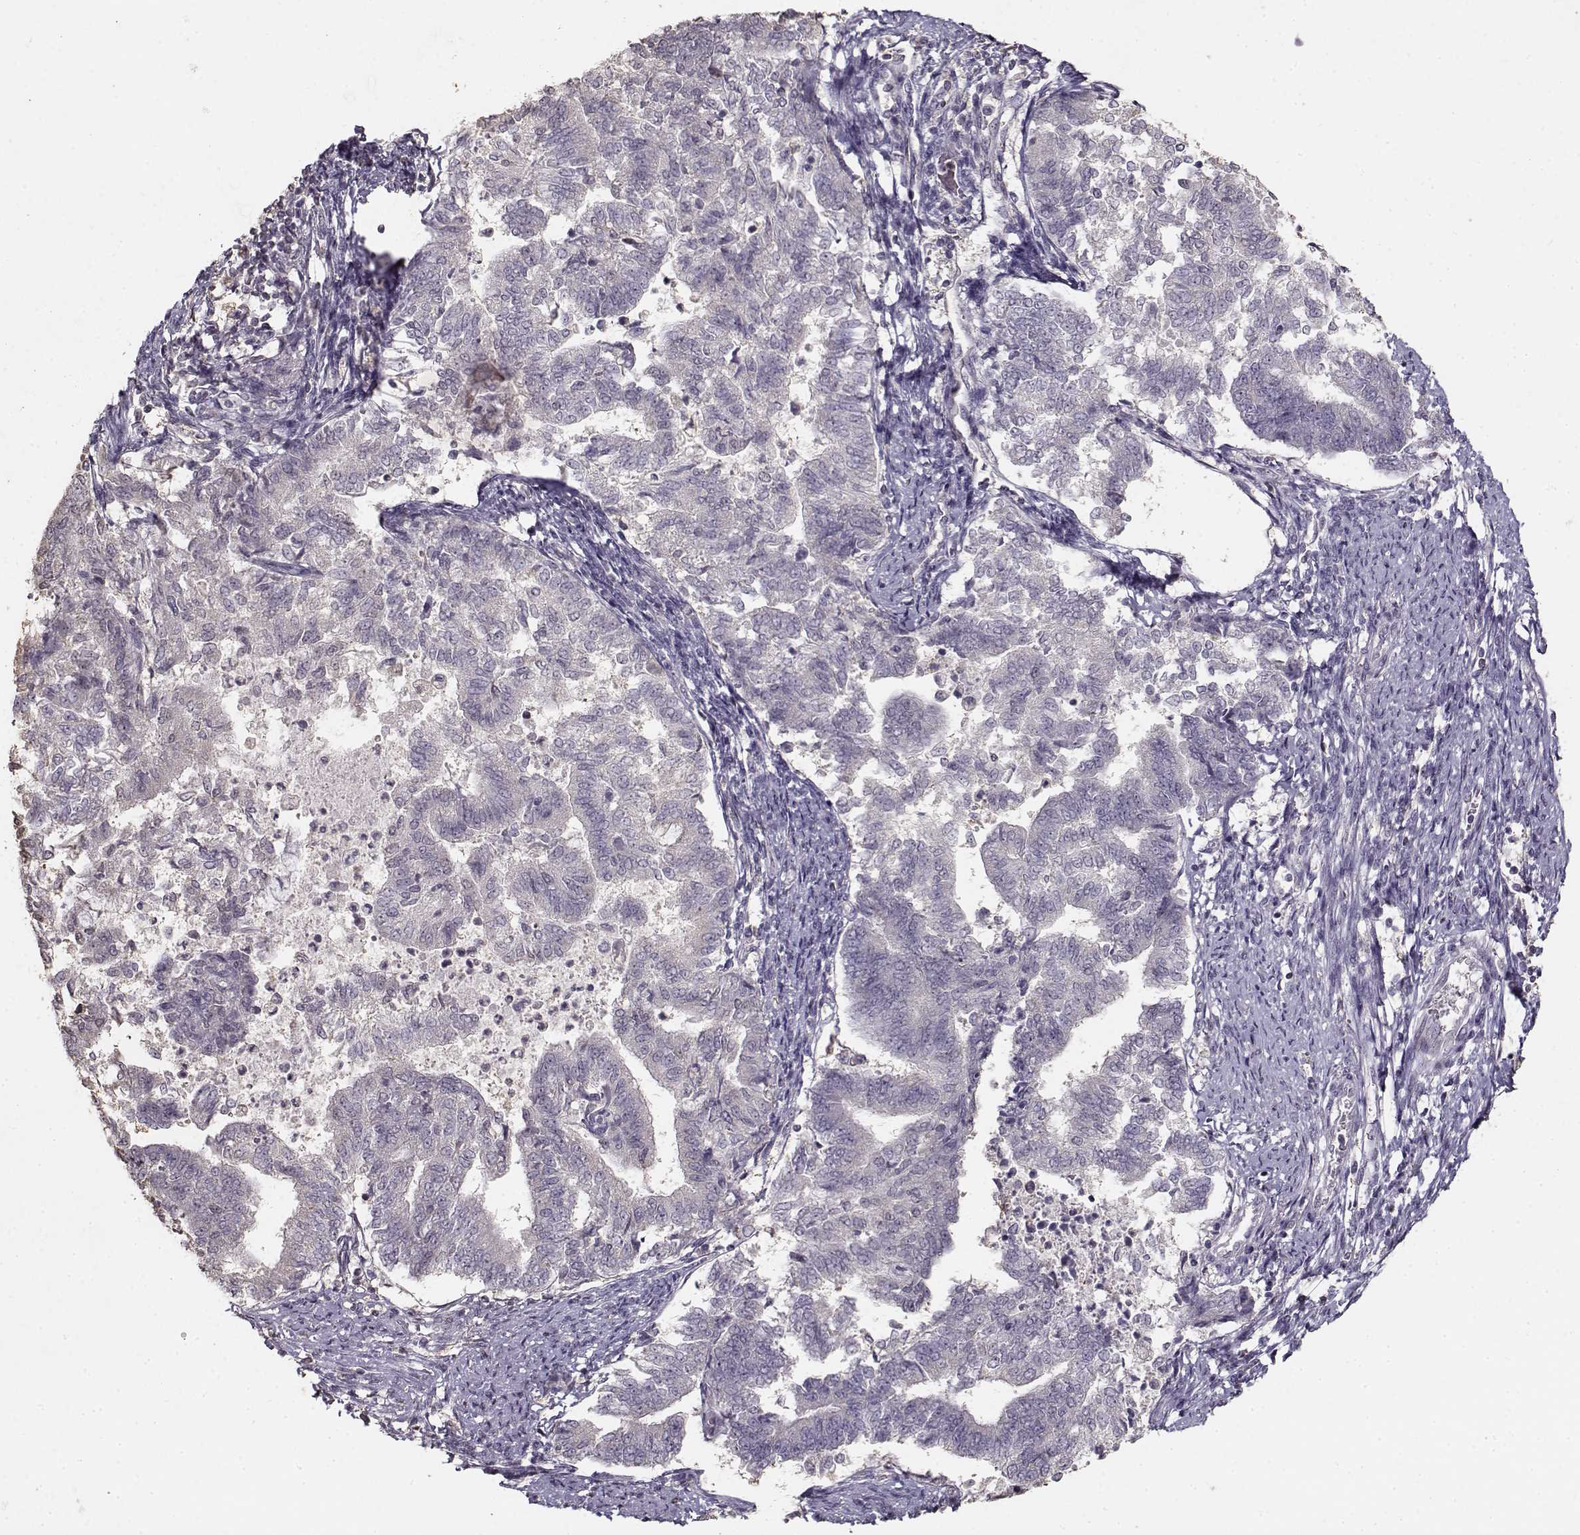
{"staining": {"intensity": "negative", "quantity": "none", "location": "none"}, "tissue": "endometrial cancer", "cell_type": "Tumor cells", "image_type": "cancer", "snomed": [{"axis": "morphology", "description": "Adenocarcinoma, NOS"}, {"axis": "topography", "description": "Endometrium"}], "caption": "Tumor cells show no significant staining in adenocarcinoma (endometrial).", "gene": "UROC1", "patient": {"sex": "female", "age": 65}}